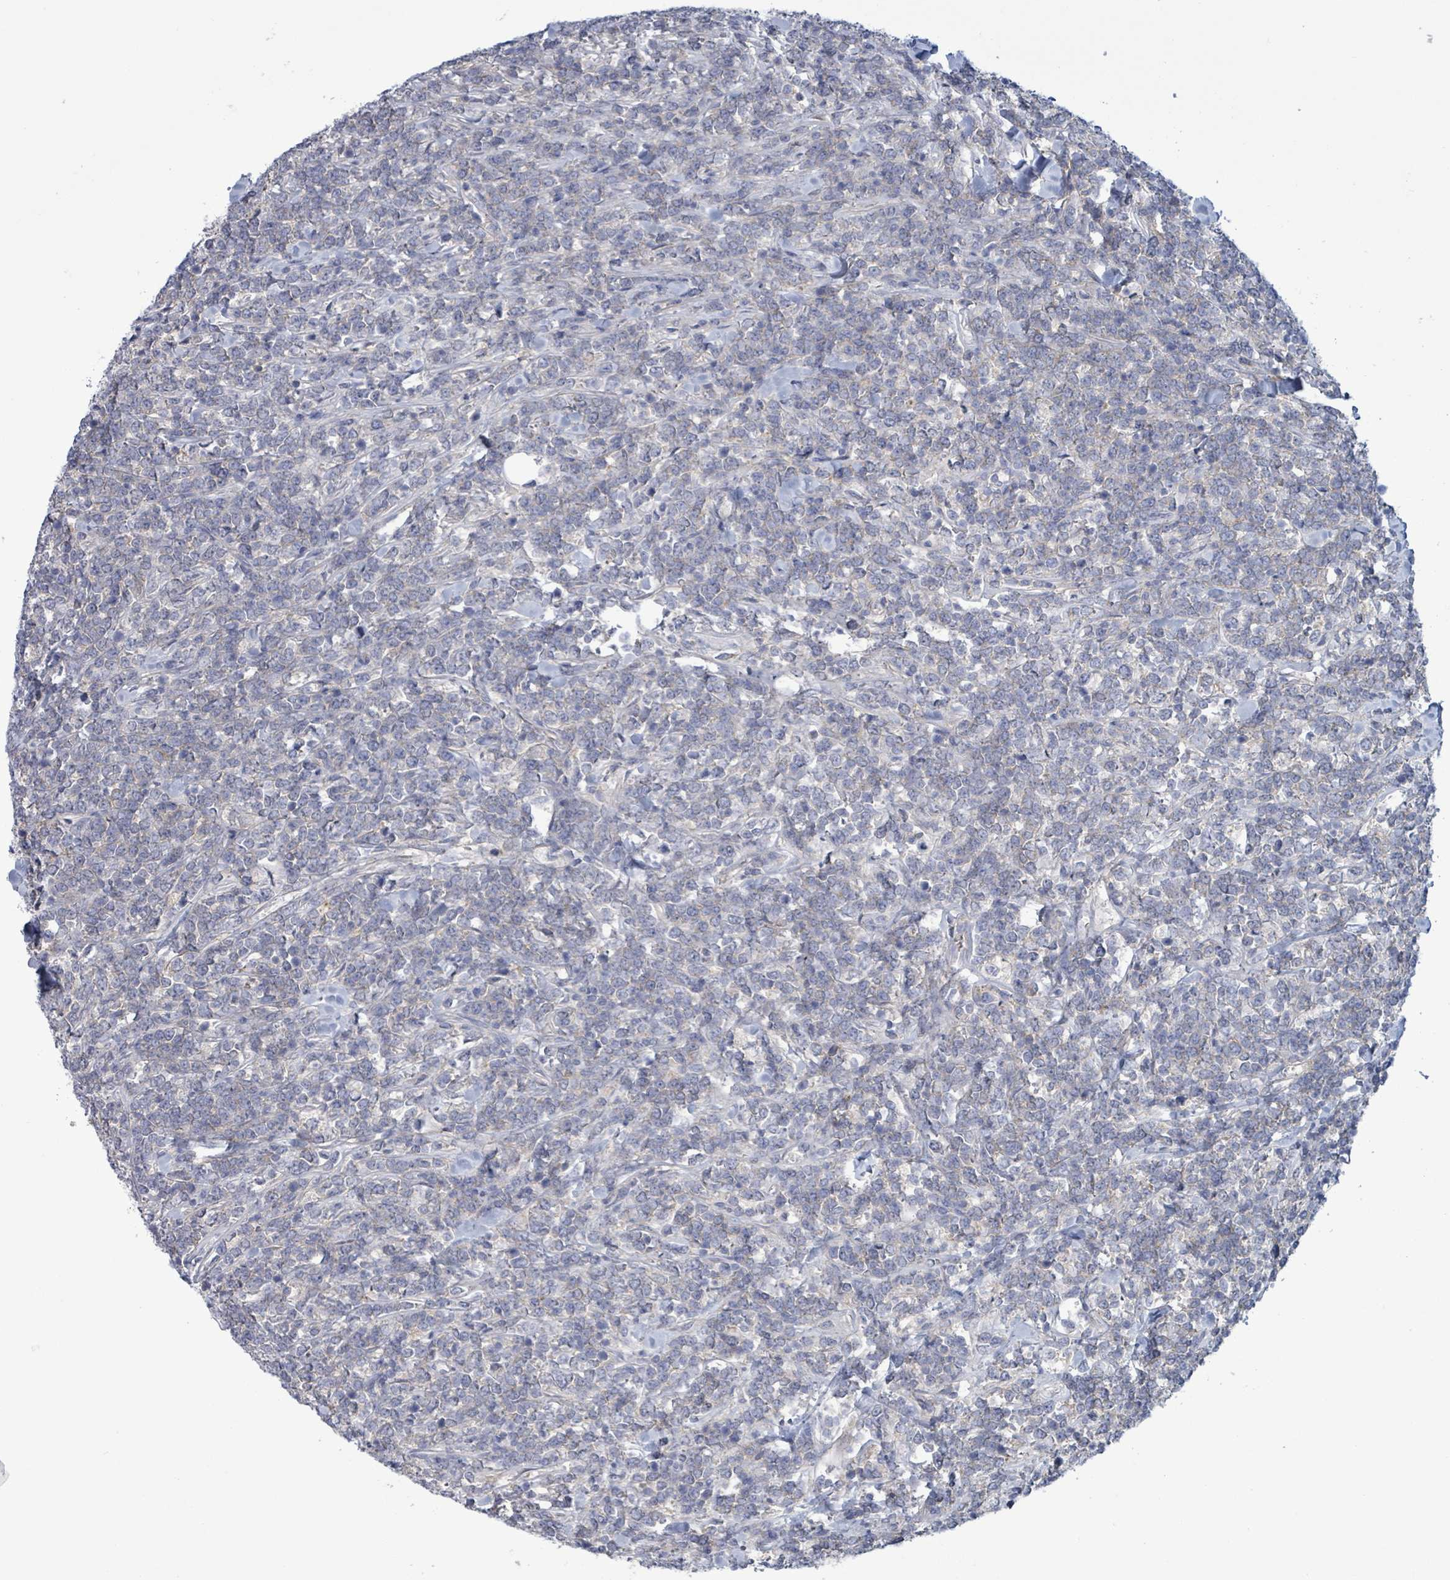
{"staining": {"intensity": "negative", "quantity": "none", "location": "none"}, "tissue": "lymphoma", "cell_type": "Tumor cells", "image_type": "cancer", "snomed": [{"axis": "morphology", "description": "Malignant lymphoma, non-Hodgkin's type, High grade"}, {"axis": "topography", "description": "Small intestine"}, {"axis": "topography", "description": "Colon"}], "caption": "The image displays no significant staining in tumor cells of lymphoma.", "gene": "BSG", "patient": {"sex": "male", "age": 8}}